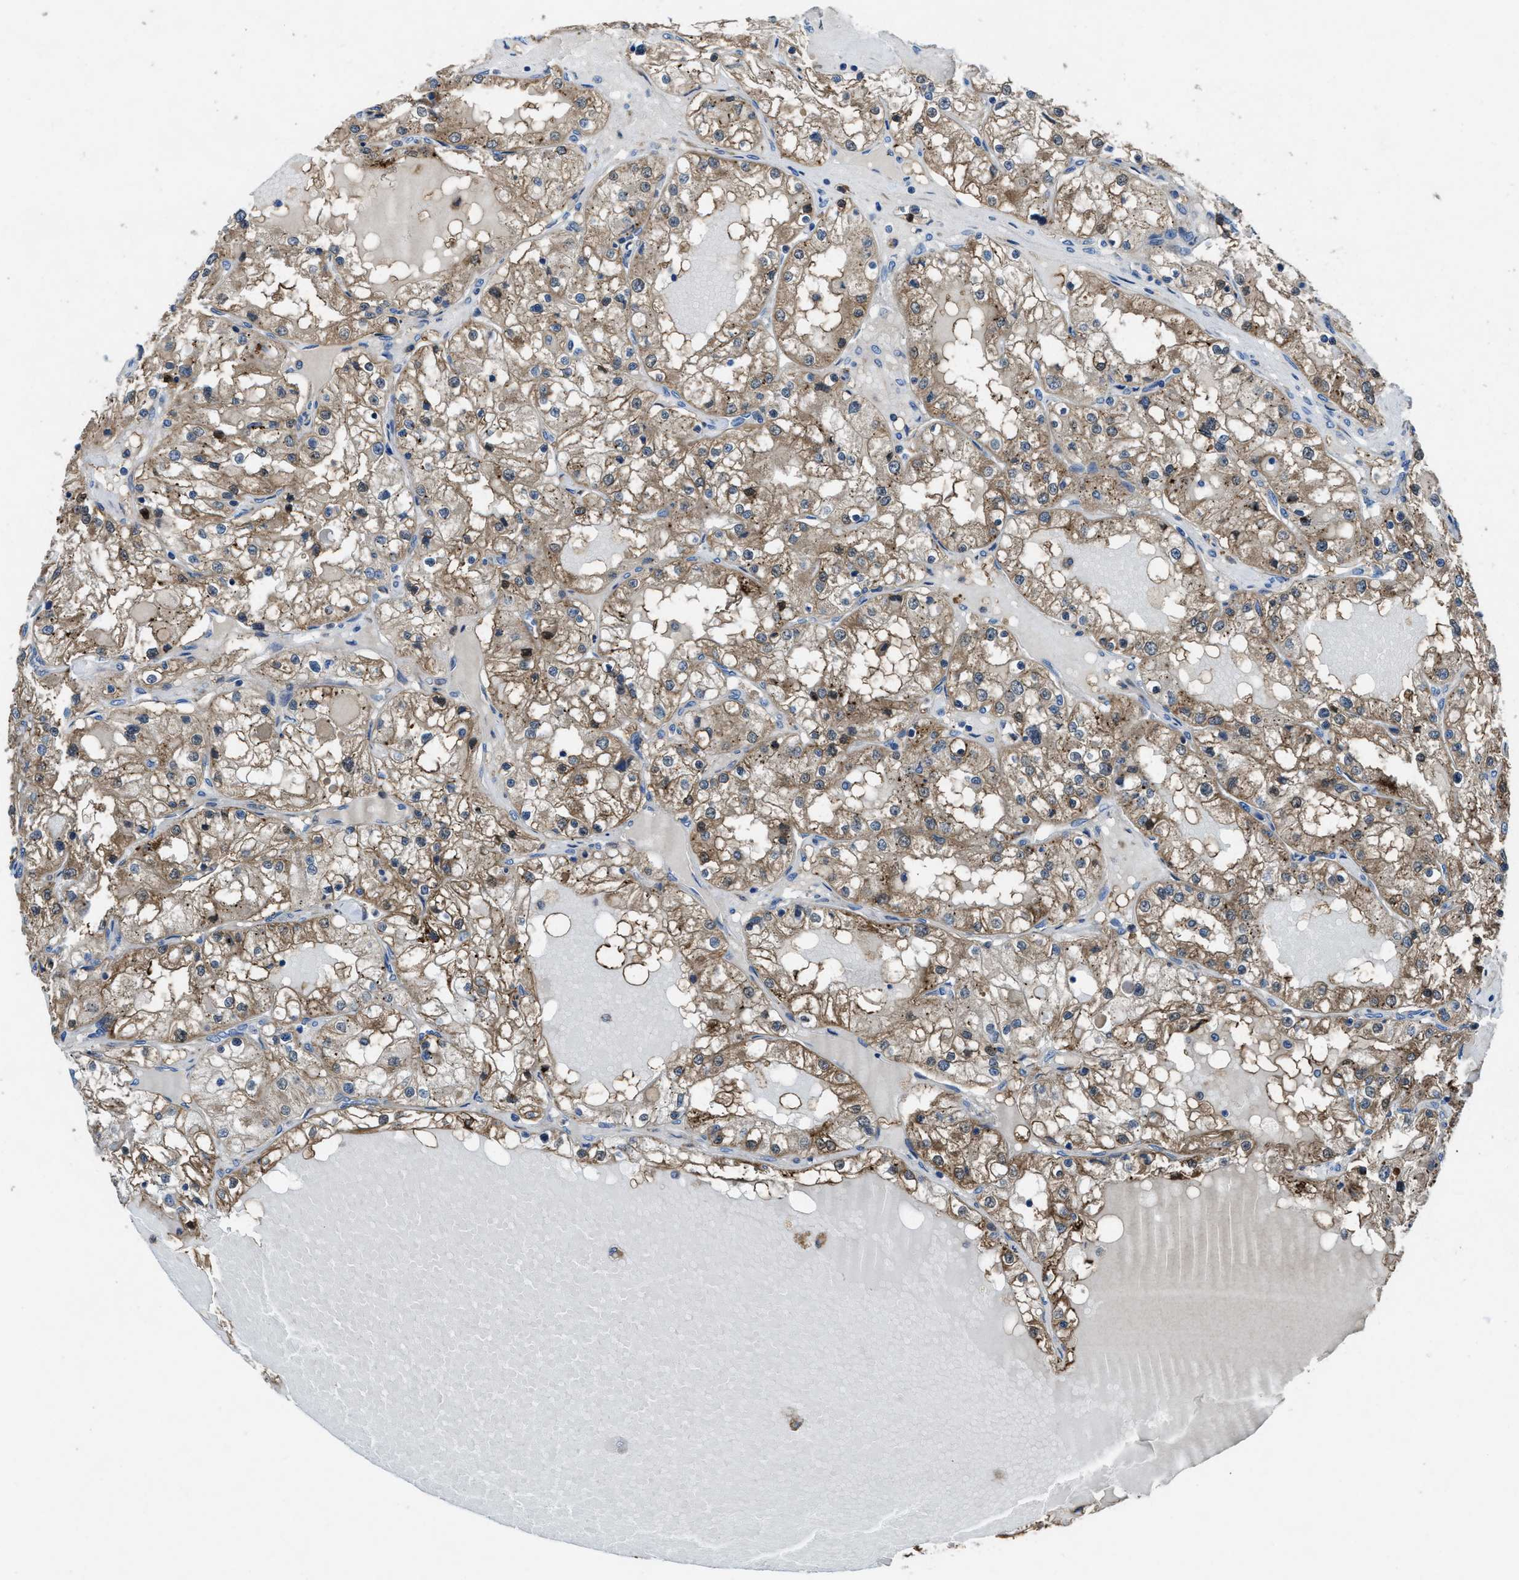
{"staining": {"intensity": "moderate", "quantity": ">75%", "location": "cytoplasmic/membranous"}, "tissue": "renal cancer", "cell_type": "Tumor cells", "image_type": "cancer", "snomed": [{"axis": "morphology", "description": "Adenocarcinoma, NOS"}, {"axis": "topography", "description": "Kidney"}], "caption": "Human renal adenocarcinoma stained for a protein (brown) reveals moderate cytoplasmic/membranous positive expression in about >75% of tumor cells.", "gene": "MAP3K20", "patient": {"sex": "male", "age": 68}}